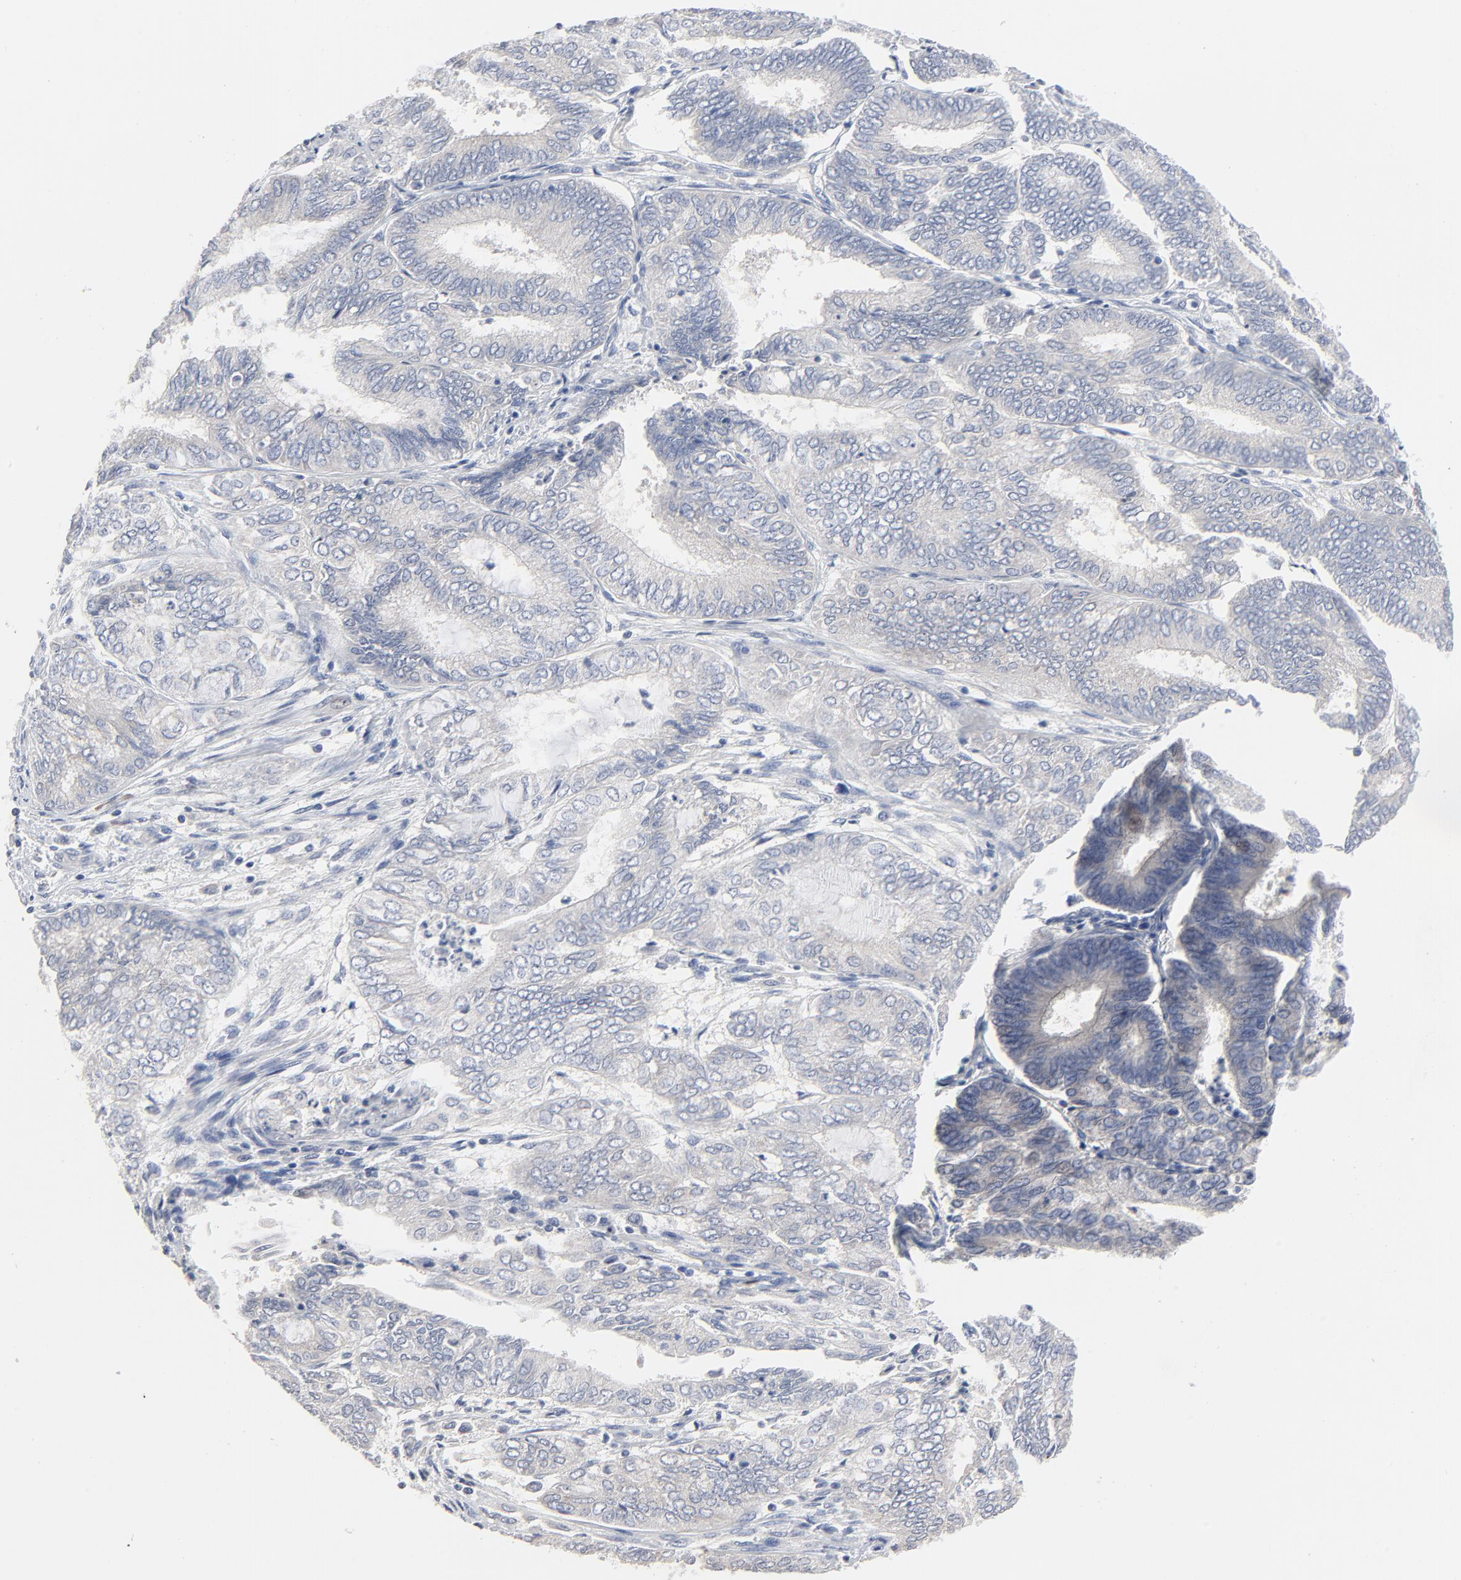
{"staining": {"intensity": "negative", "quantity": "none", "location": "none"}, "tissue": "endometrial cancer", "cell_type": "Tumor cells", "image_type": "cancer", "snomed": [{"axis": "morphology", "description": "Adenocarcinoma, NOS"}, {"axis": "topography", "description": "Endometrium"}], "caption": "Histopathology image shows no protein expression in tumor cells of endometrial adenocarcinoma tissue.", "gene": "FBXL5", "patient": {"sex": "female", "age": 59}}